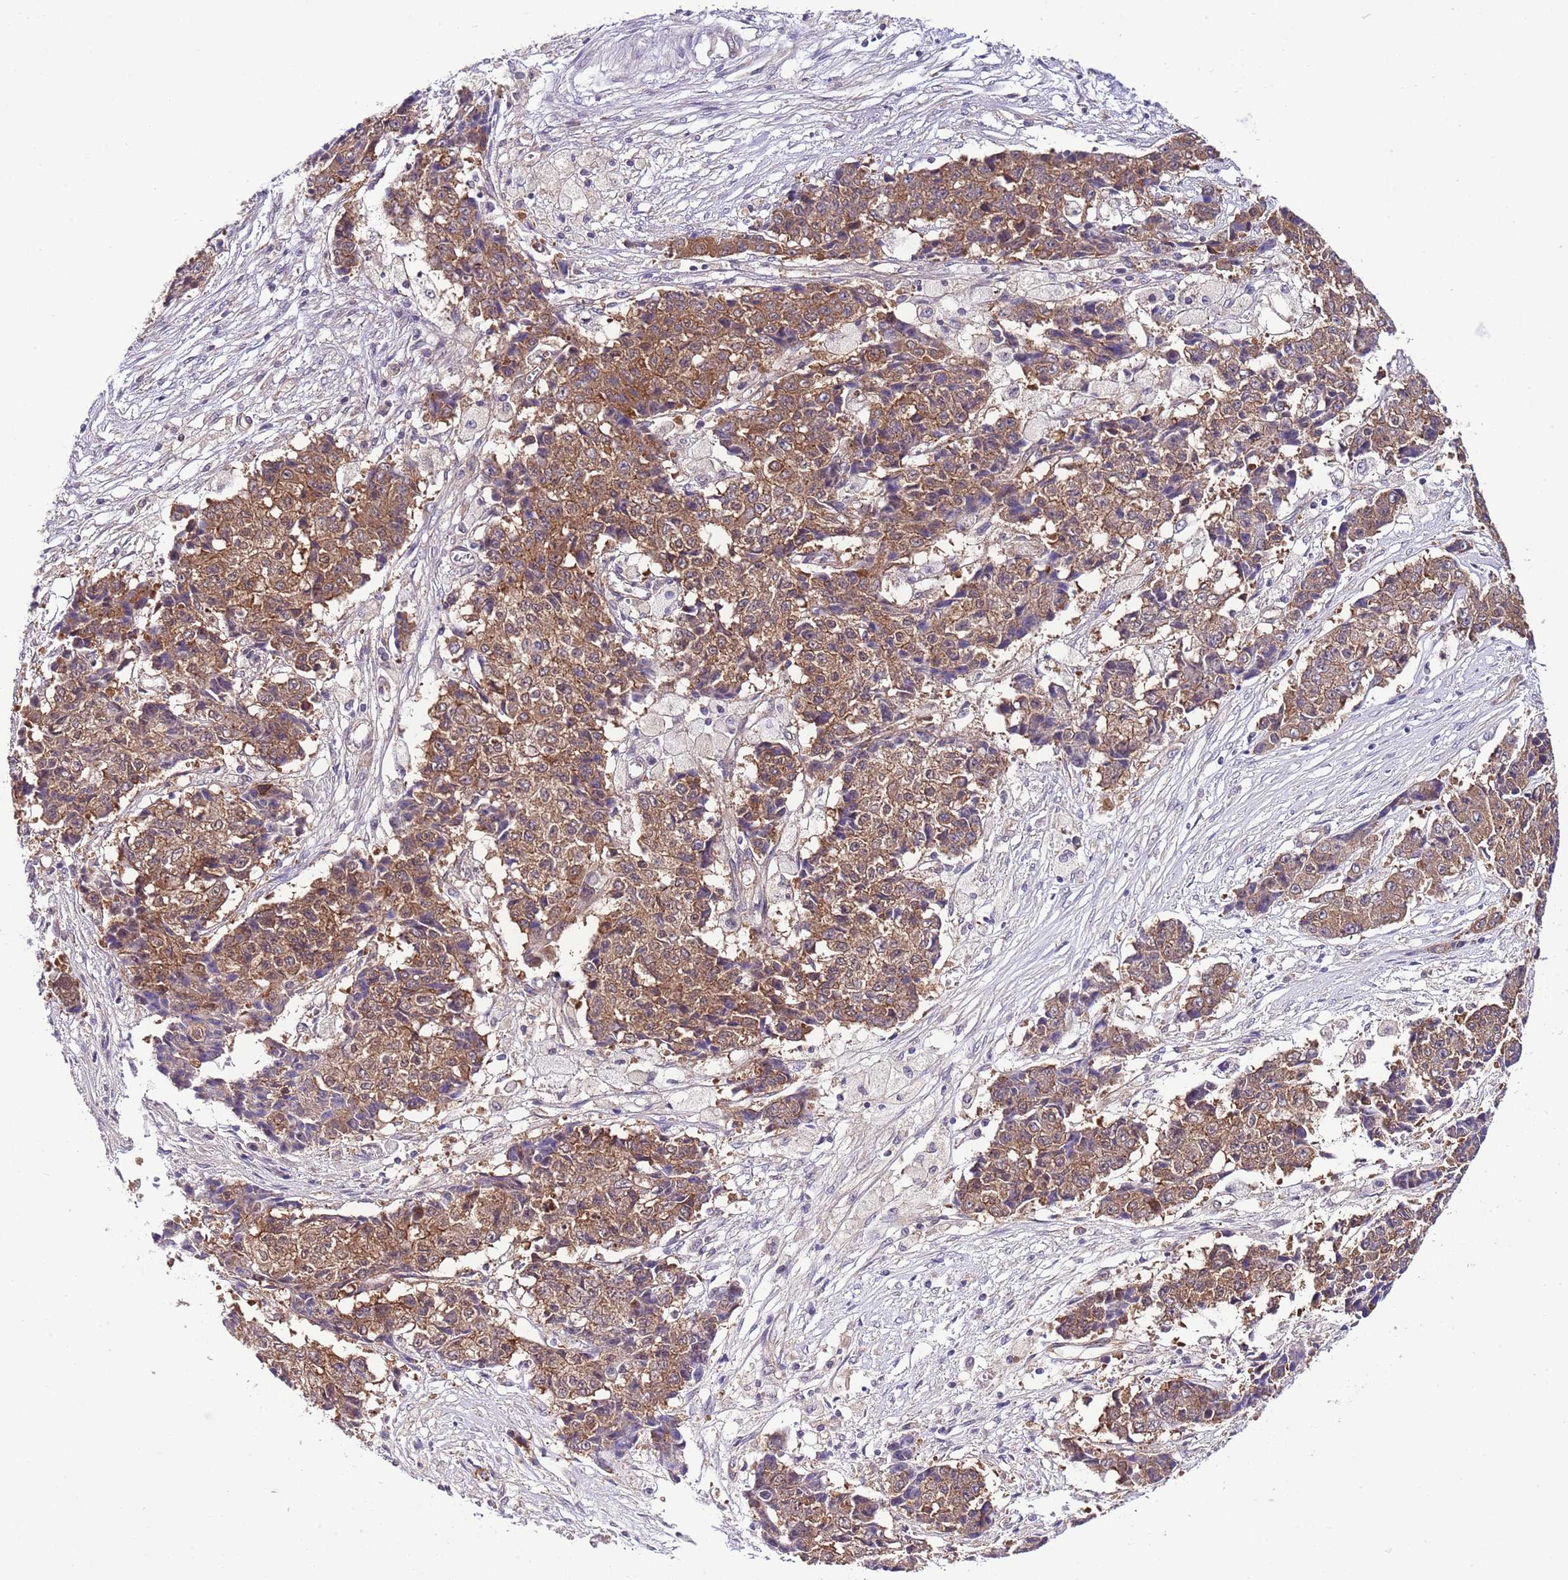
{"staining": {"intensity": "moderate", "quantity": ">75%", "location": "cytoplasmic/membranous"}, "tissue": "ovarian cancer", "cell_type": "Tumor cells", "image_type": "cancer", "snomed": [{"axis": "morphology", "description": "Carcinoma, endometroid"}, {"axis": "topography", "description": "Ovary"}], "caption": "Immunohistochemistry (IHC) (DAB (3,3'-diaminobenzidine)) staining of human ovarian endometroid carcinoma displays moderate cytoplasmic/membranous protein expression in approximately >75% of tumor cells.", "gene": "DONSON", "patient": {"sex": "female", "age": 42}}